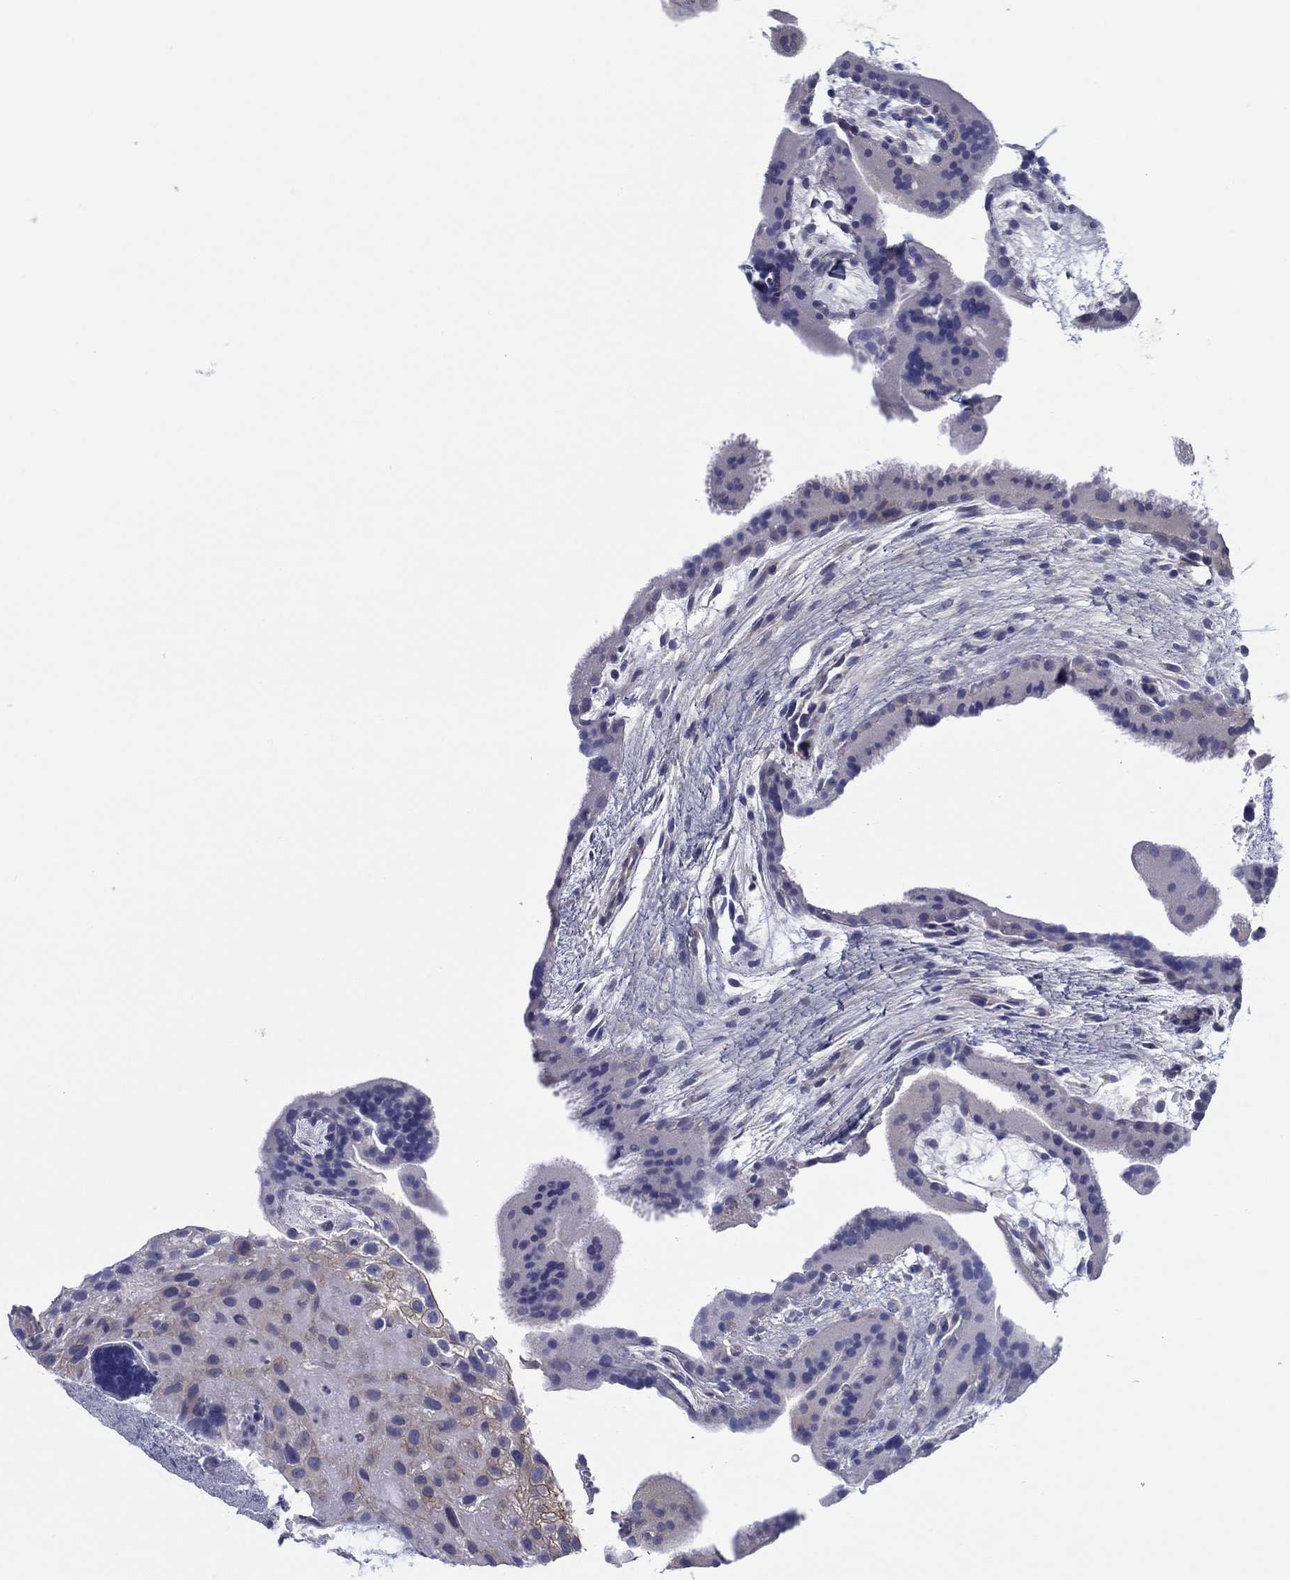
{"staining": {"intensity": "negative", "quantity": "none", "location": "none"}, "tissue": "placenta", "cell_type": "Decidual cells", "image_type": "normal", "snomed": [{"axis": "morphology", "description": "Normal tissue, NOS"}, {"axis": "topography", "description": "Placenta"}], "caption": "DAB (3,3'-diaminobenzidine) immunohistochemical staining of benign human placenta displays no significant expression in decidual cells.", "gene": "HAPLN4", "patient": {"sex": "female", "age": 19}}